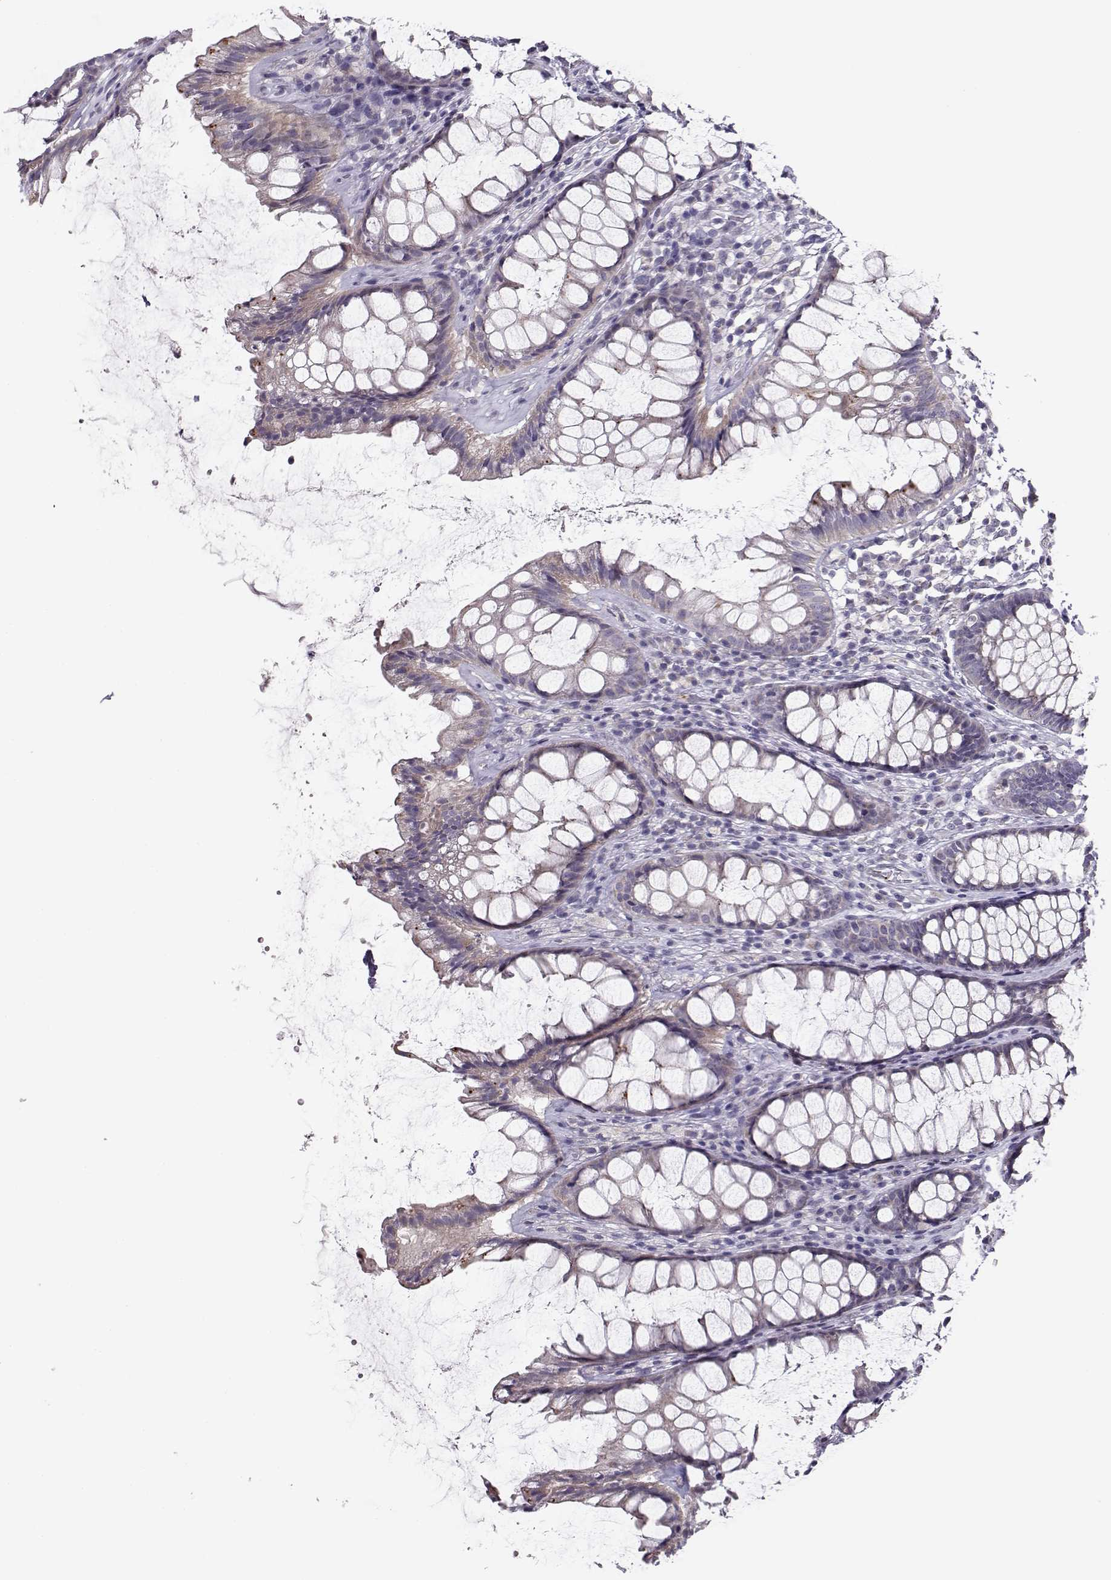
{"staining": {"intensity": "negative", "quantity": "none", "location": "none"}, "tissue": "rectum", "cell_type": "Glandular cells", "image_type": "normal", "snomed": [{"axis": "morphology", "description": "Normal tissue, NOS"}, {"axis": "topography", "description": "Rectum"}], "caption": "IHC micrograph of normal rectum stained for a protein (brown), which displays no expression in glandular cells.", "gene": "KLF17", "patient": {"sex": "male", "age": 72}}